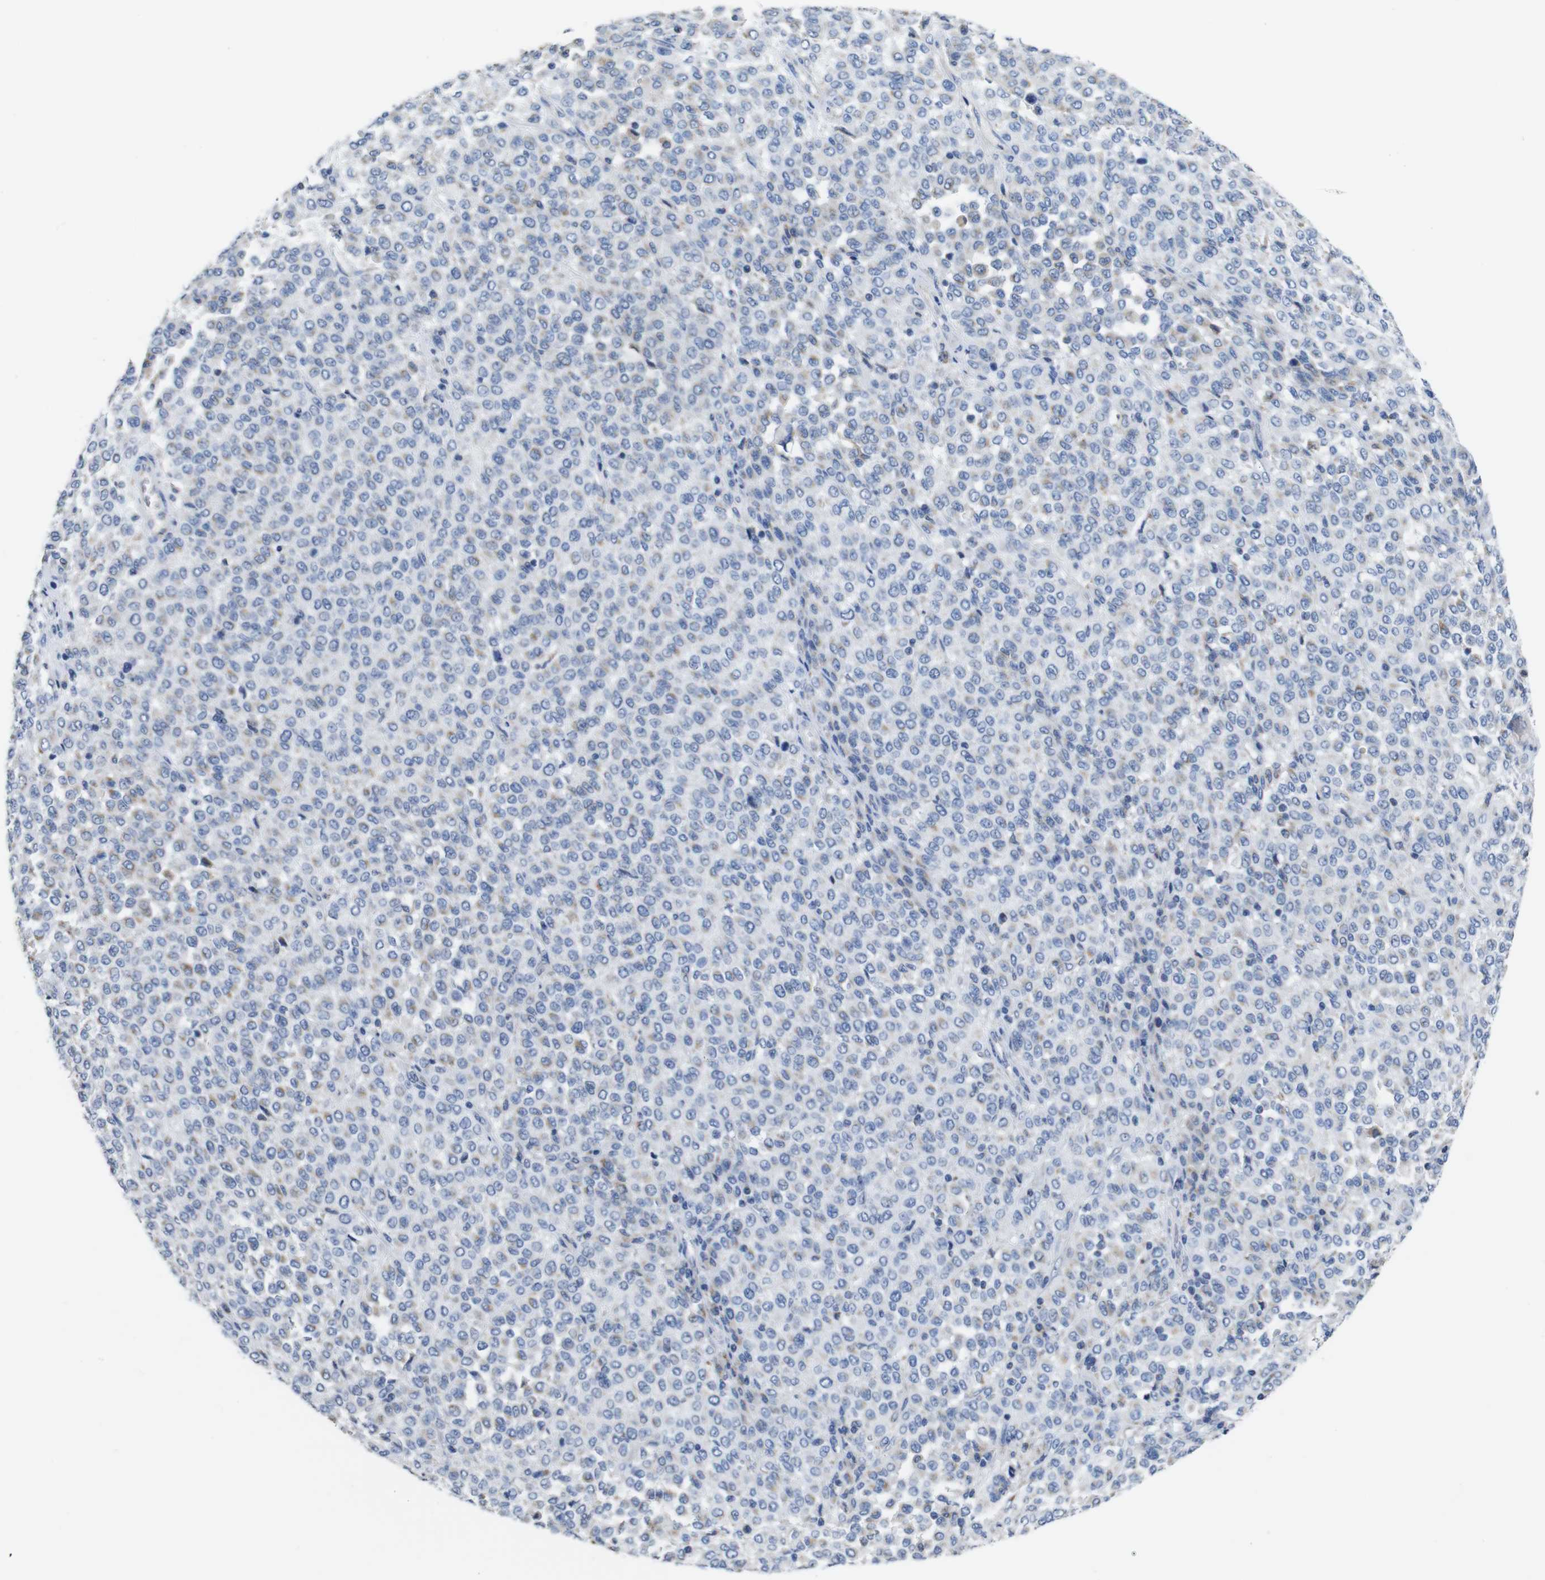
{"staining": {"intensity": "moderate", "quantity": "<25%", "location": "cytoplasmic/membranous"}, "tissue": "melanoma", "cell_type": "Tumor cells", "image_type": "cancer", "snomed": [{"axis": "morphology", "description": "Malignant melanoma, Metastatic site"}, {"axis": "topography", "description": "Pancreas"}], "caption": "Protein expression by IHC demonstrates moderate cytoplasmic/membranous expression in approximately <25% of tumor cells in malignant melanoma (metastatic site).", "gene": "MAOA", "patient": {"sex": "female", "age": 30}}